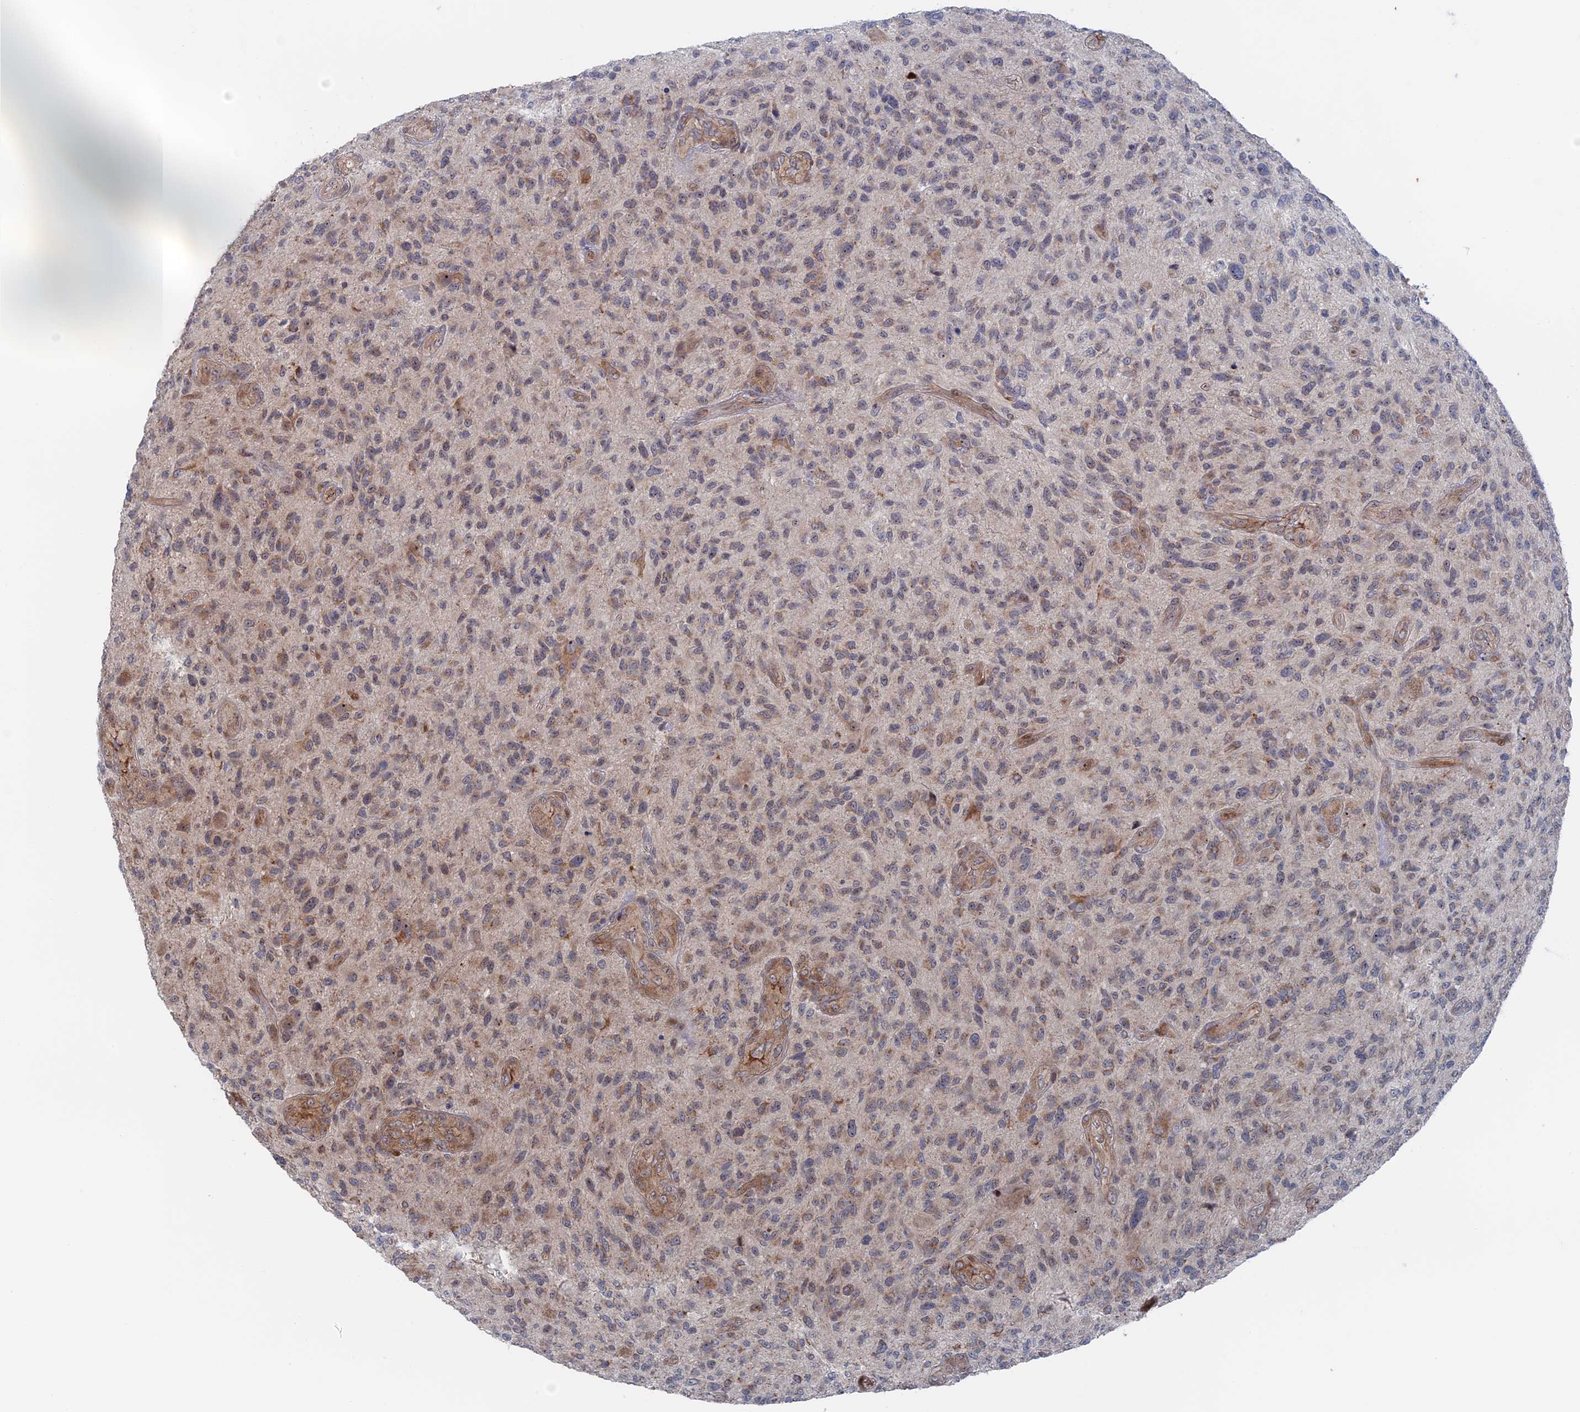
{"staining": {"intensity": "weak", "quantity": "25%-75%", "location": "cytoplasmic/membranous"}, "tissue": "glioma", "cell_type": "Tumor cells", "image_type": "cancer", "snomed": [{"axis": "morphology", "description": "Glioma, malignant, High grade"}, {"axis": "topography", "description": "Brain"}], "caption": "Weak cytoplasmic/membranous positivity is present in approximately 25%-75% of tumor cells in glioma. (Stains: DAB (3,3'-diaminobenzidine) in brown, nuclei in blue, Microscopy: brightfield microscopy at high magnification).", "gene": "IL7", "patient": {"sex": "male", "age": 47}}